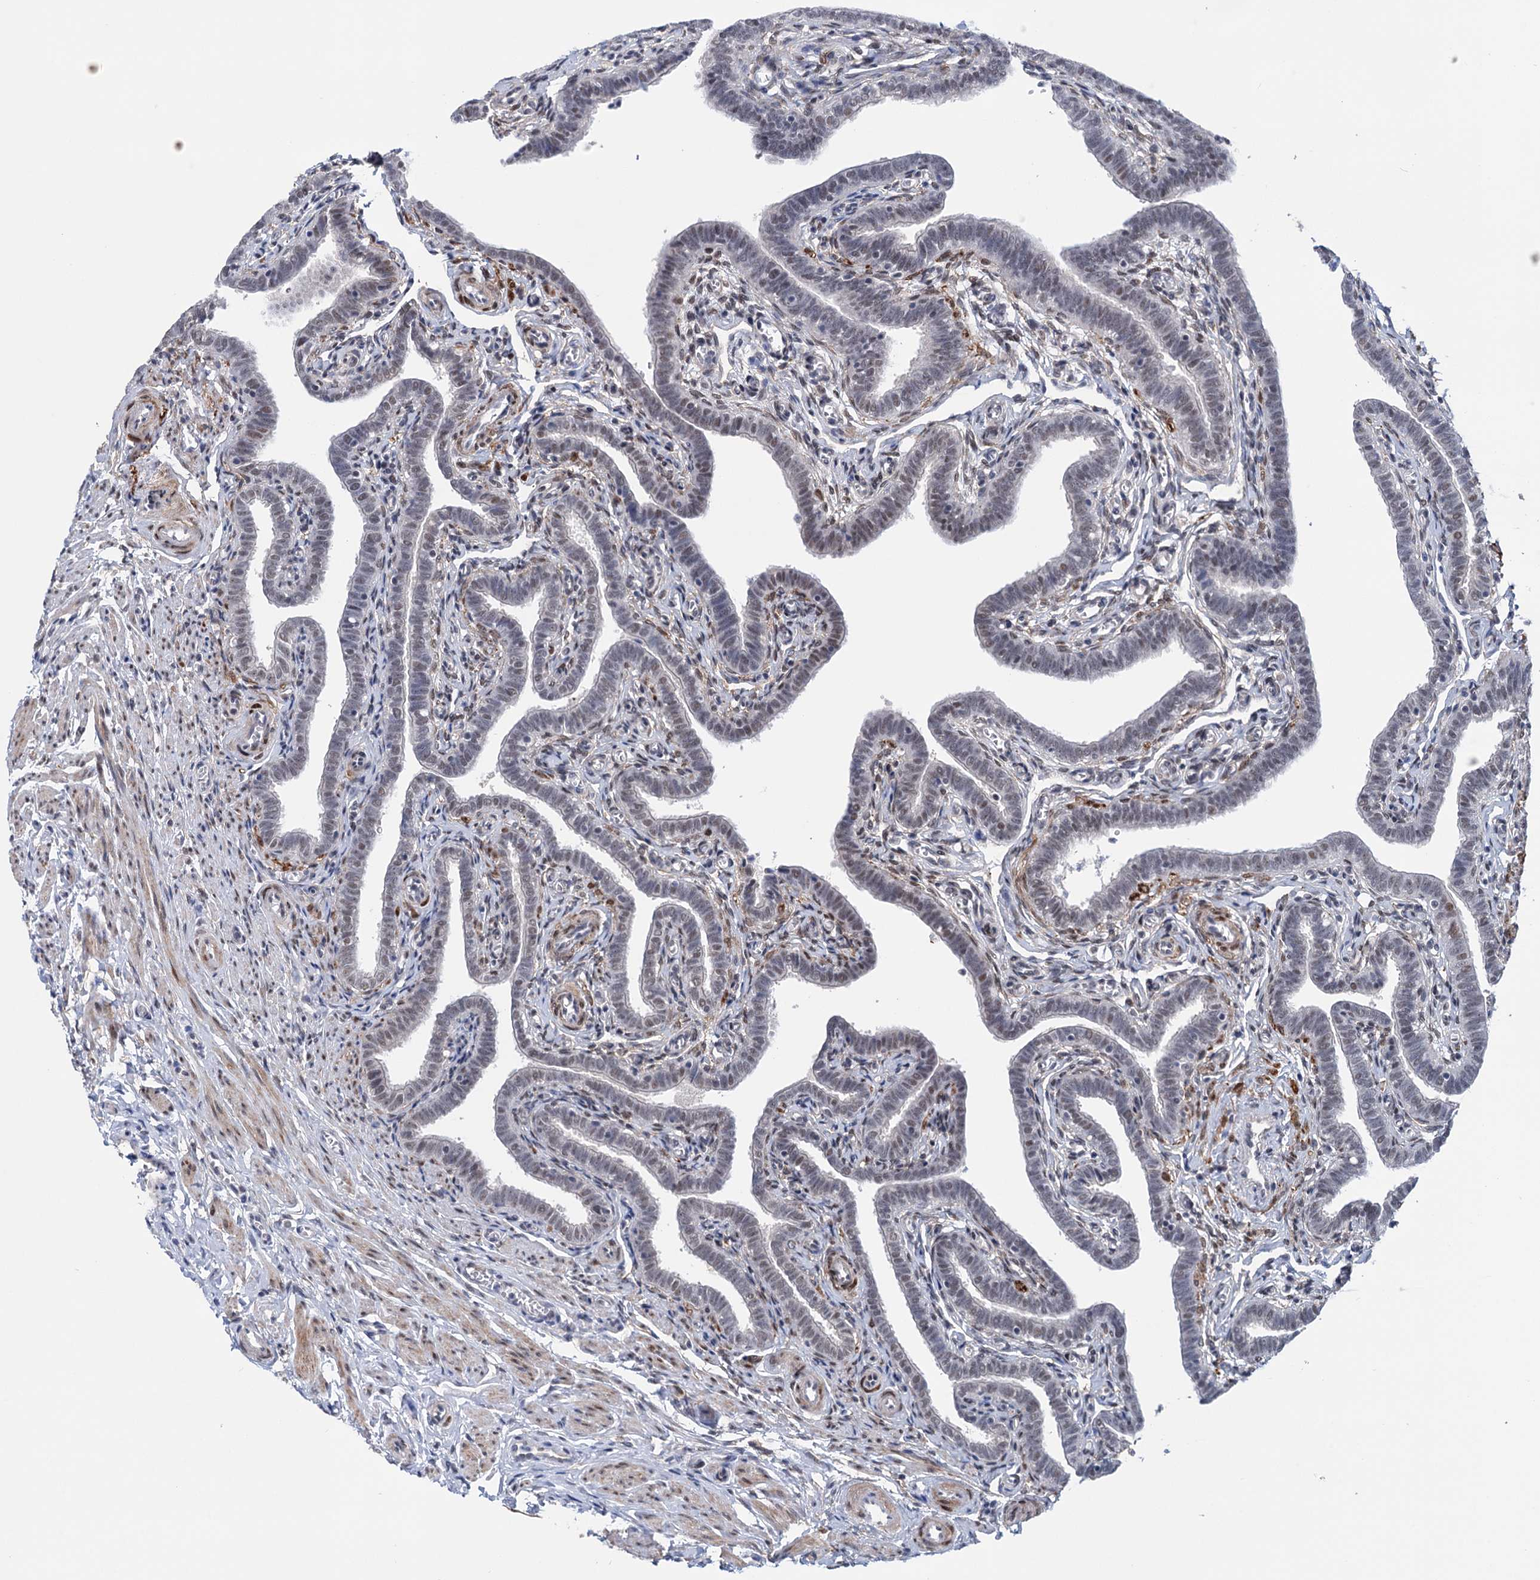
{"staining": {"intensity": "negative", "quantity": "none", "location": "none"}, "tissue": "fallopian tube", "cell_type": "Glandular cells", "image_type": "normal", "snomed": [{"axis": "morphology", "description": "Normal tissue, NOS"}, {"axis": "topography", "description": "Fallopian tube"}], "caption": "An image of fallopian tube stained for a protein demonstrates no brown staining in glandular cells. (Brightfield microscopy of DAB immunohistochemistry (IHC) at high magnification).", "gene": "FAM53A", "patient": {"sex": "female", "age": 36}}